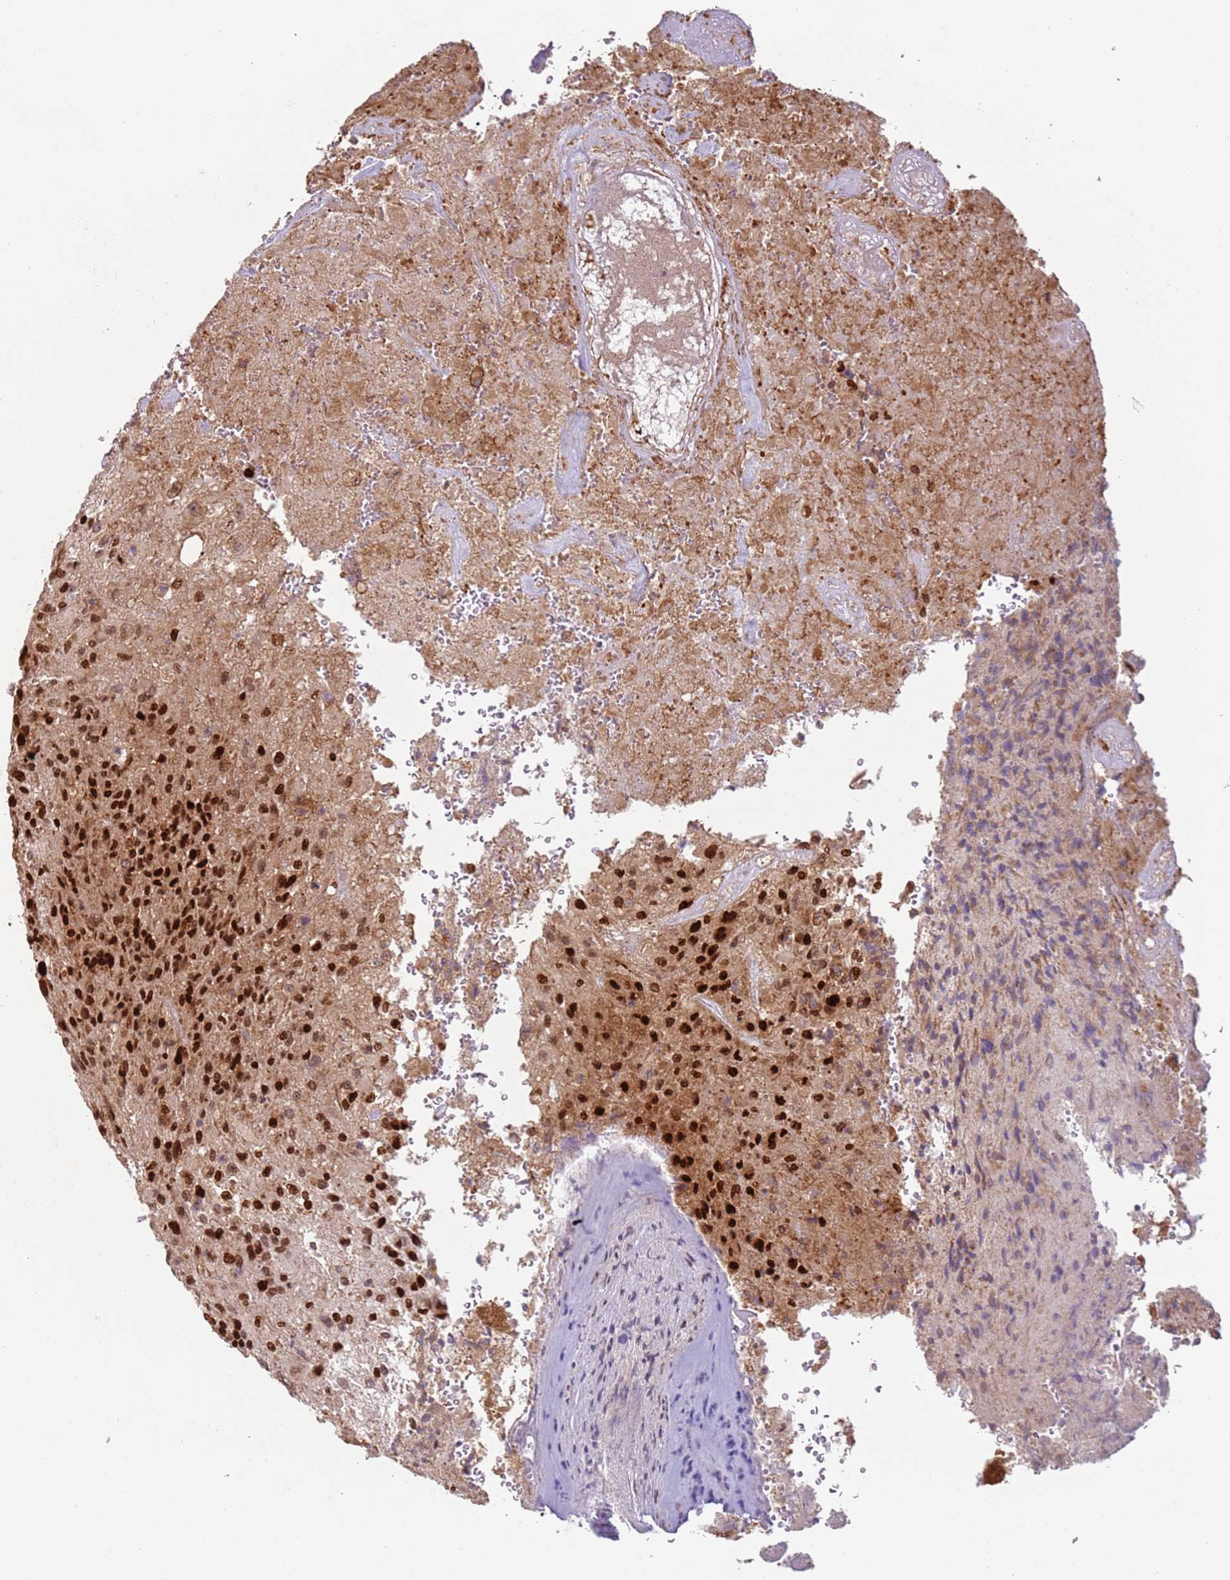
{"staining": {"intensity": "strong", "quantity": ">75%", "location": "cytoplasmic/membranous,nuclear"}, "tissue": "glioma", "cell_type": "Tumor cells", "image_type": "cancer", "snomed": [{"axis": "morphology", "description": "Normal tissue, NOS"}, {"axis": "morphology", "description": "Glioma, malignant, High grade"}, {"axis": "topography", "description": "Cerebral cortex"}], "caption": "Glioma was stained to show a protein in brown. There is high levels of strong cytoplasmic/membranous and nuclear staining in about >75% of tumor cells.", "gene": "HNRNPLL", "patient": {"sex": "male", "age": 56}}